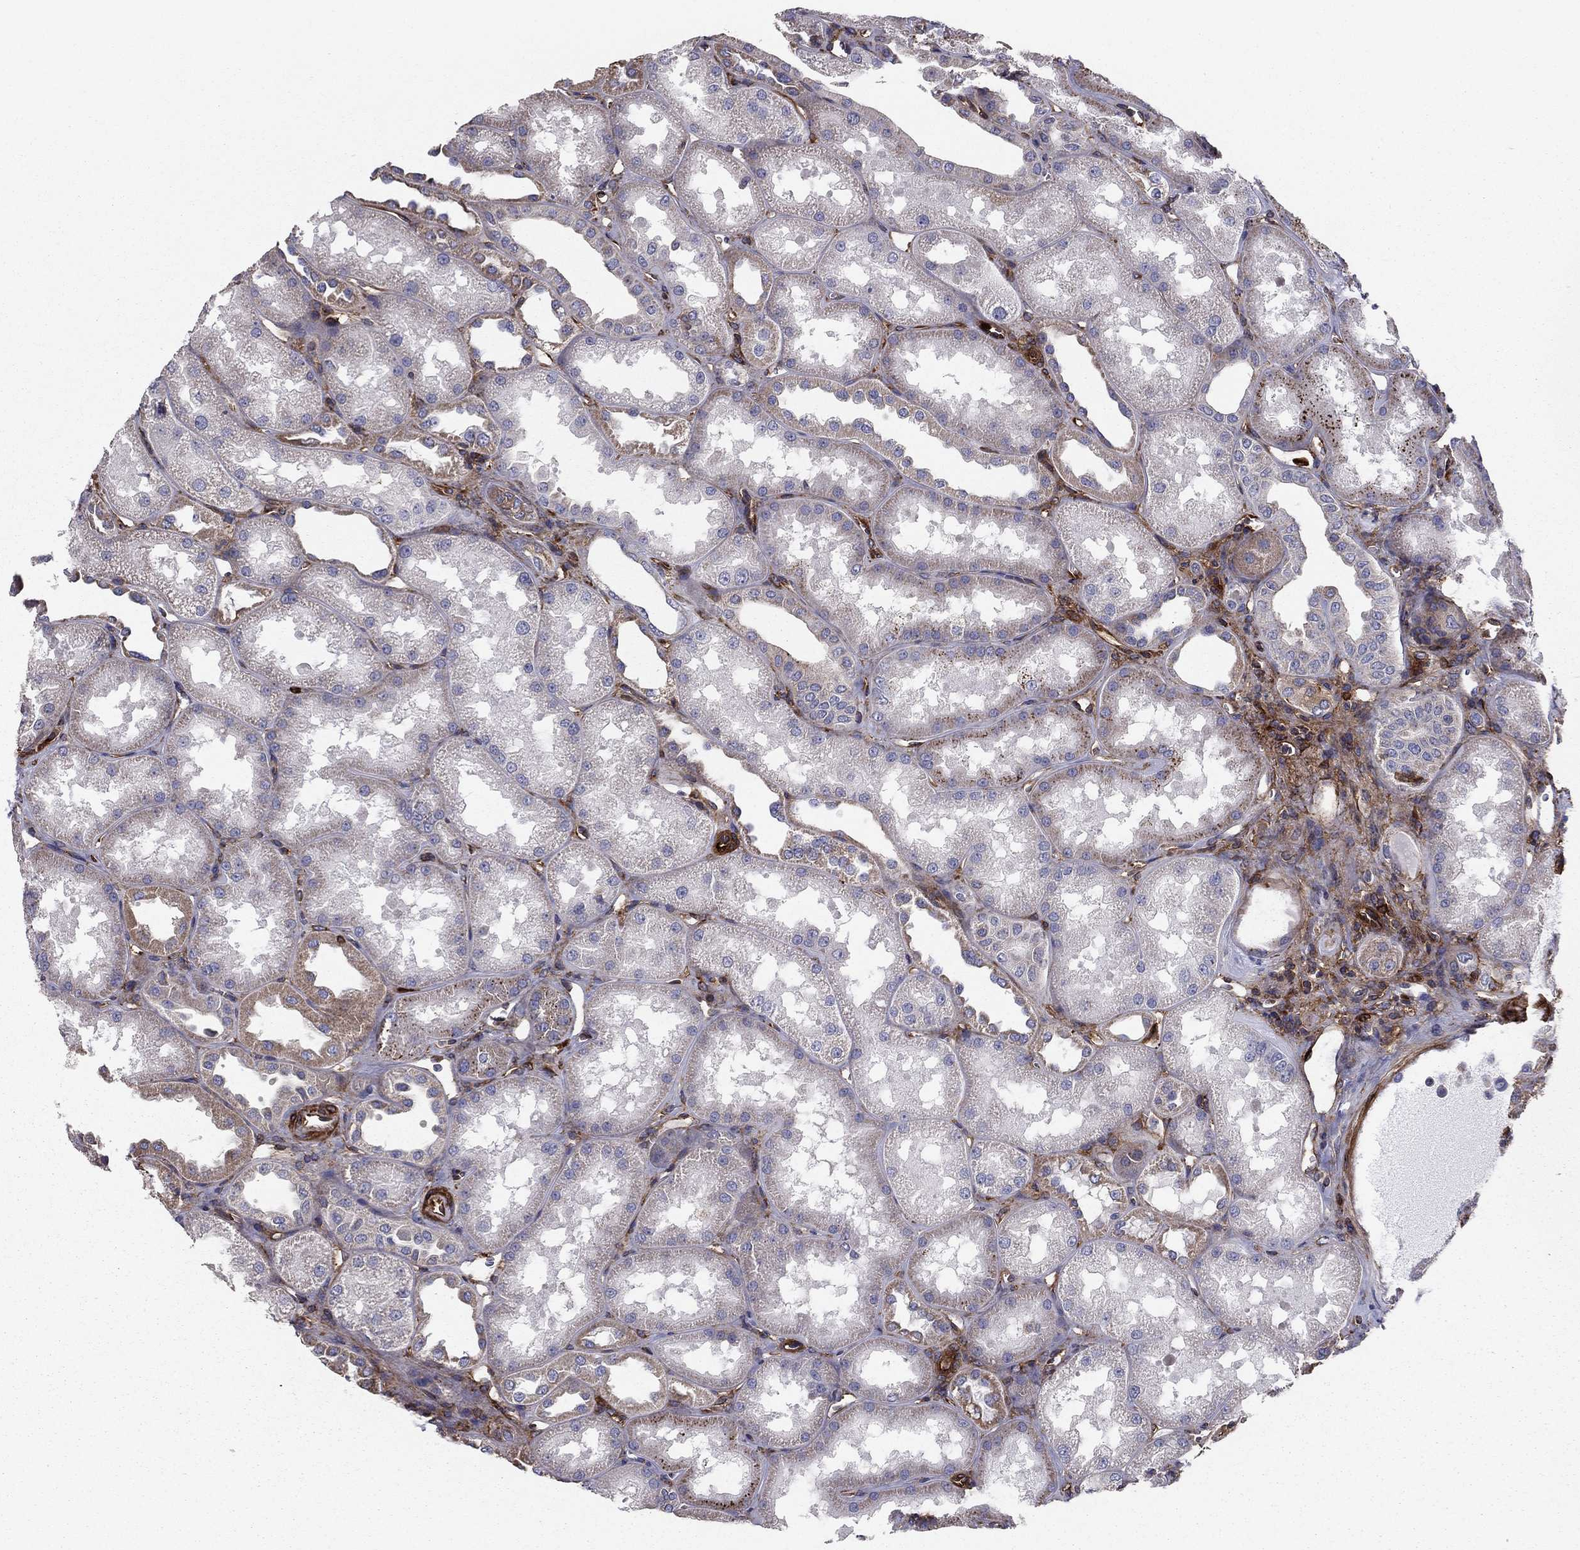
{"staining": {"intensity": "moderate", "quantity": "<25%", "location": "cytoplasmic/membranous"}, "tissue": "kidney", "cell_type": "Cells in glomeruli", "image_type": "normal", "snomed": [{"axis": "morphology", "description": "Normal tissue, NOS"}, {"axis": "topography", "description": "Kidney"}], "caption": "Protein staining demonstrates moderate cytoplasmic/membranous staining in about <25% of cells in glomeruli in unremarkable kidney.", "gene": "EHBP1L1", "patient": {"sex": "male", "age": 61}}